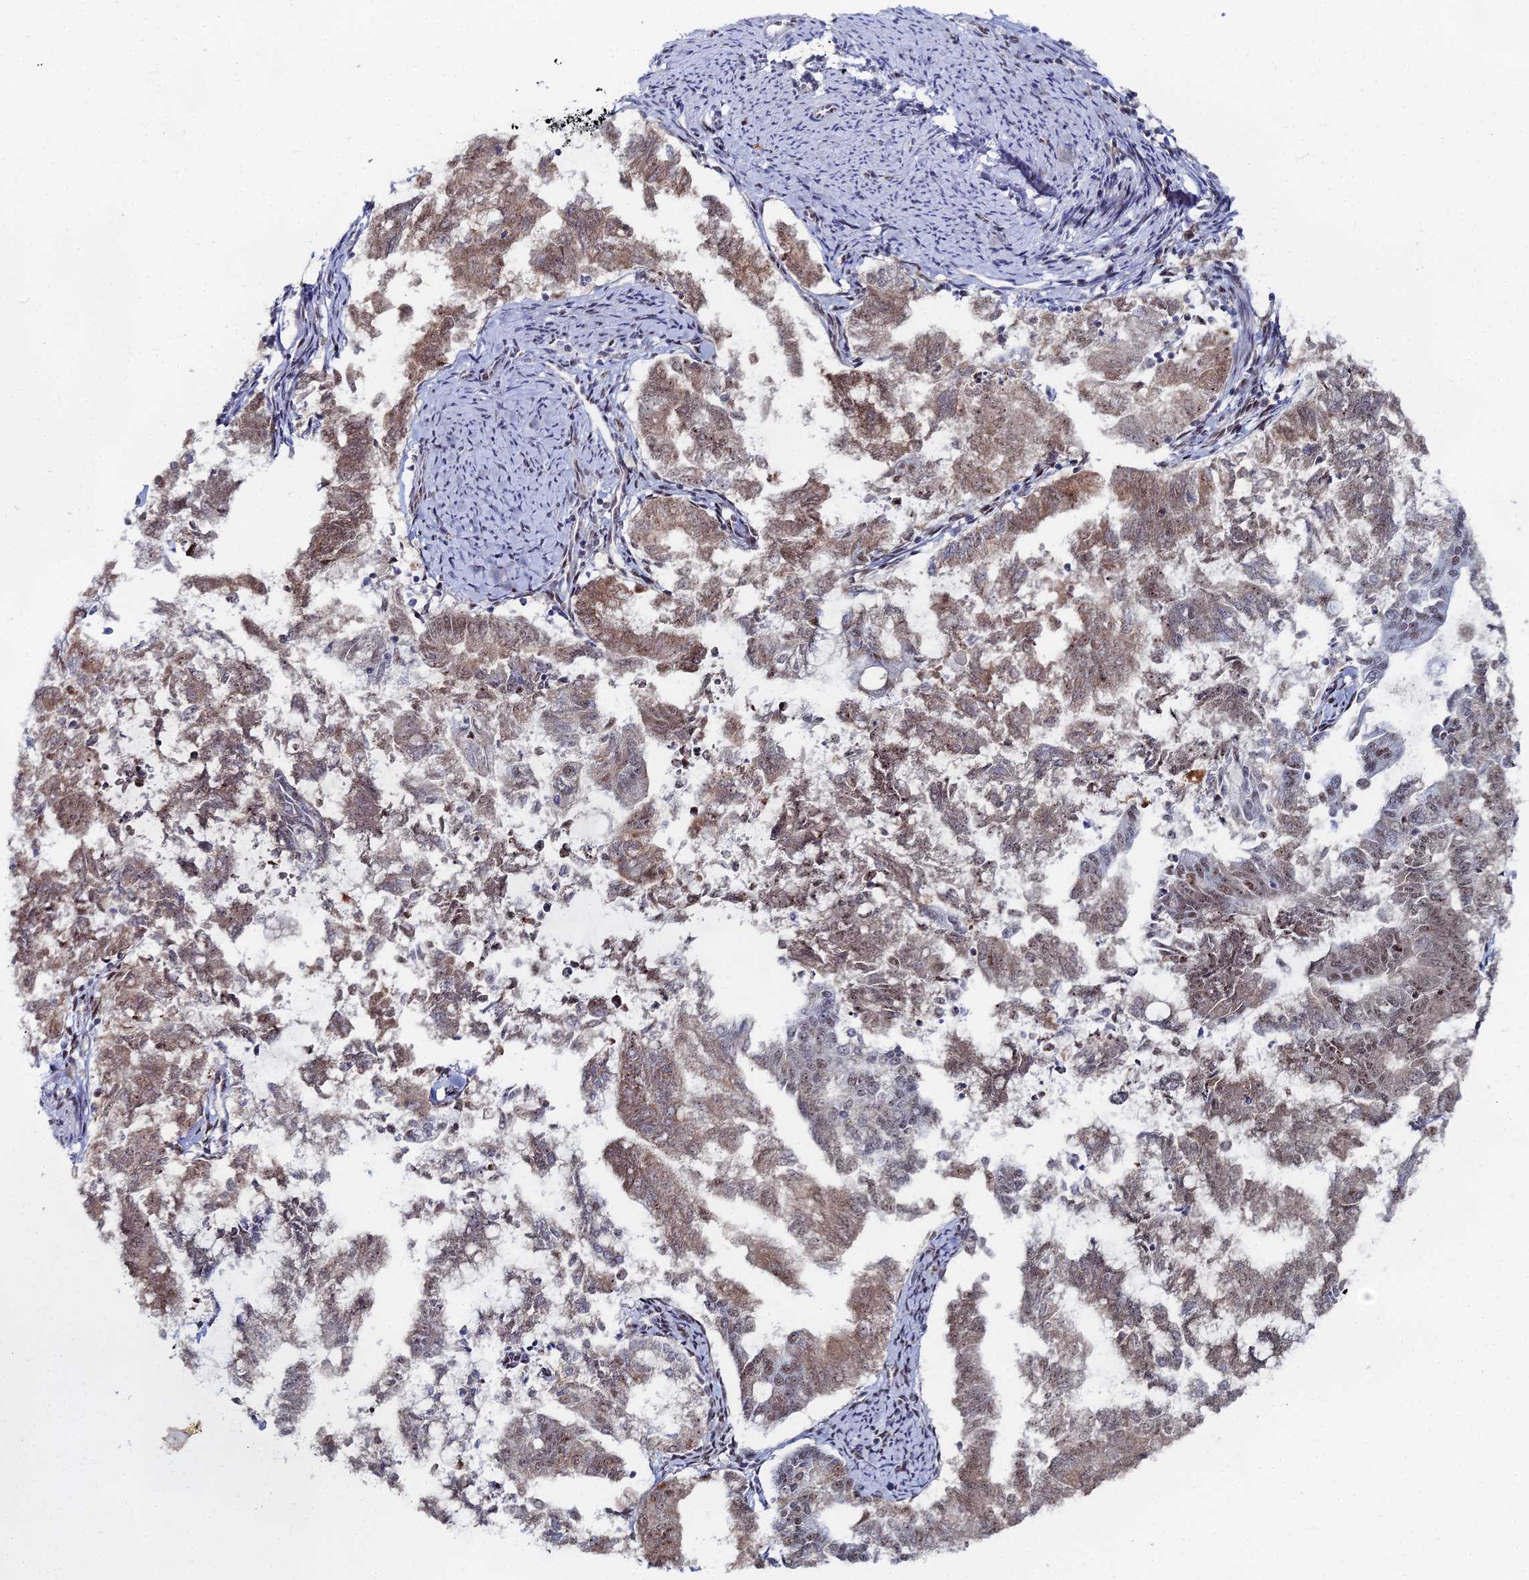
{"staining": {"intensity": "weak", "quantity": ">75%", "location": "cytoplasmic/membranous,nuclear"}, "tissue": "endometrial cancer", "cell_type": "Tumor cells", "image_type": "cancer", "snomed": [{"axis": "morphology", "description": "Adenocarcinoma, NOS"}, {"axis": "topography", "description": "Endometrium"}], "caption": "The histopathology image displays staining of endometrial cancer (adenocarcinoma), revealing weak cytoplasmic/membranous and nuclear protein positivity (brown color) within tumor cells. The protein is shown in brown color, while the nuclei are stained blue.", "gene": "GSC2", "patient": {"sex": "female", "age": 79}}